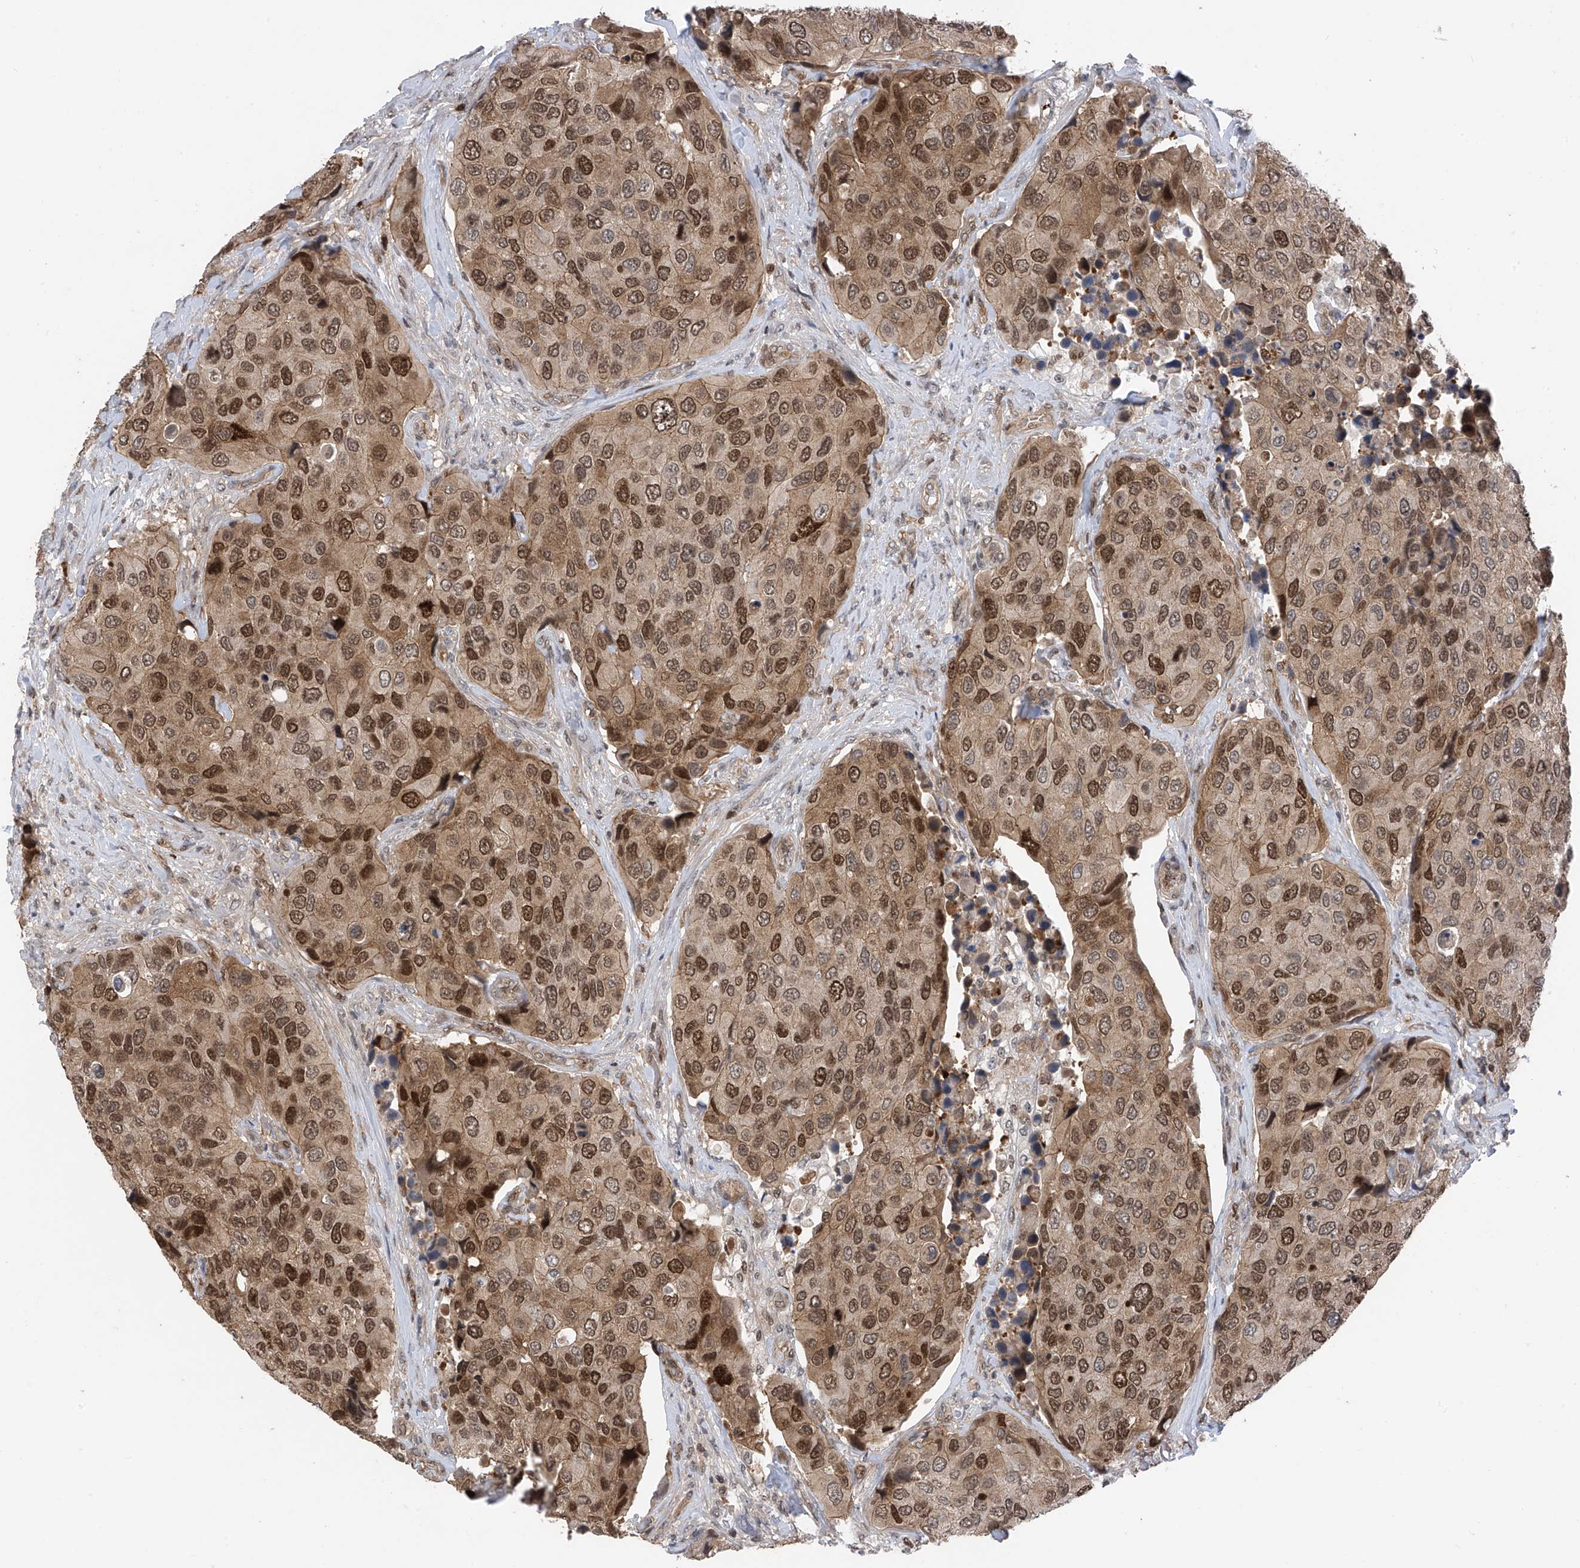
{"staining": {"intensity": "strong", "quantity": "25%-75%", "location": "cytoplasmic/membranous,nuclear"}, "tissue": "urothelial cancer", "cell_type": "Tumor cells", "image_type": "cancer", "snomed": [{"axis": "morphology", "description": "Urothelial carcinoma, High grade"}, {"axis": "topography", "description": "Urinary bladder"}], "caption": "About 25%-75% of tumor cells in human urothelial cancer display strong cytoplasmic/membranous and nuclear protein positivity as visualized by brown immunohistochemical staining.", "gene": "DNAJC9", "patient": {"sex": "male", "age": 74}}